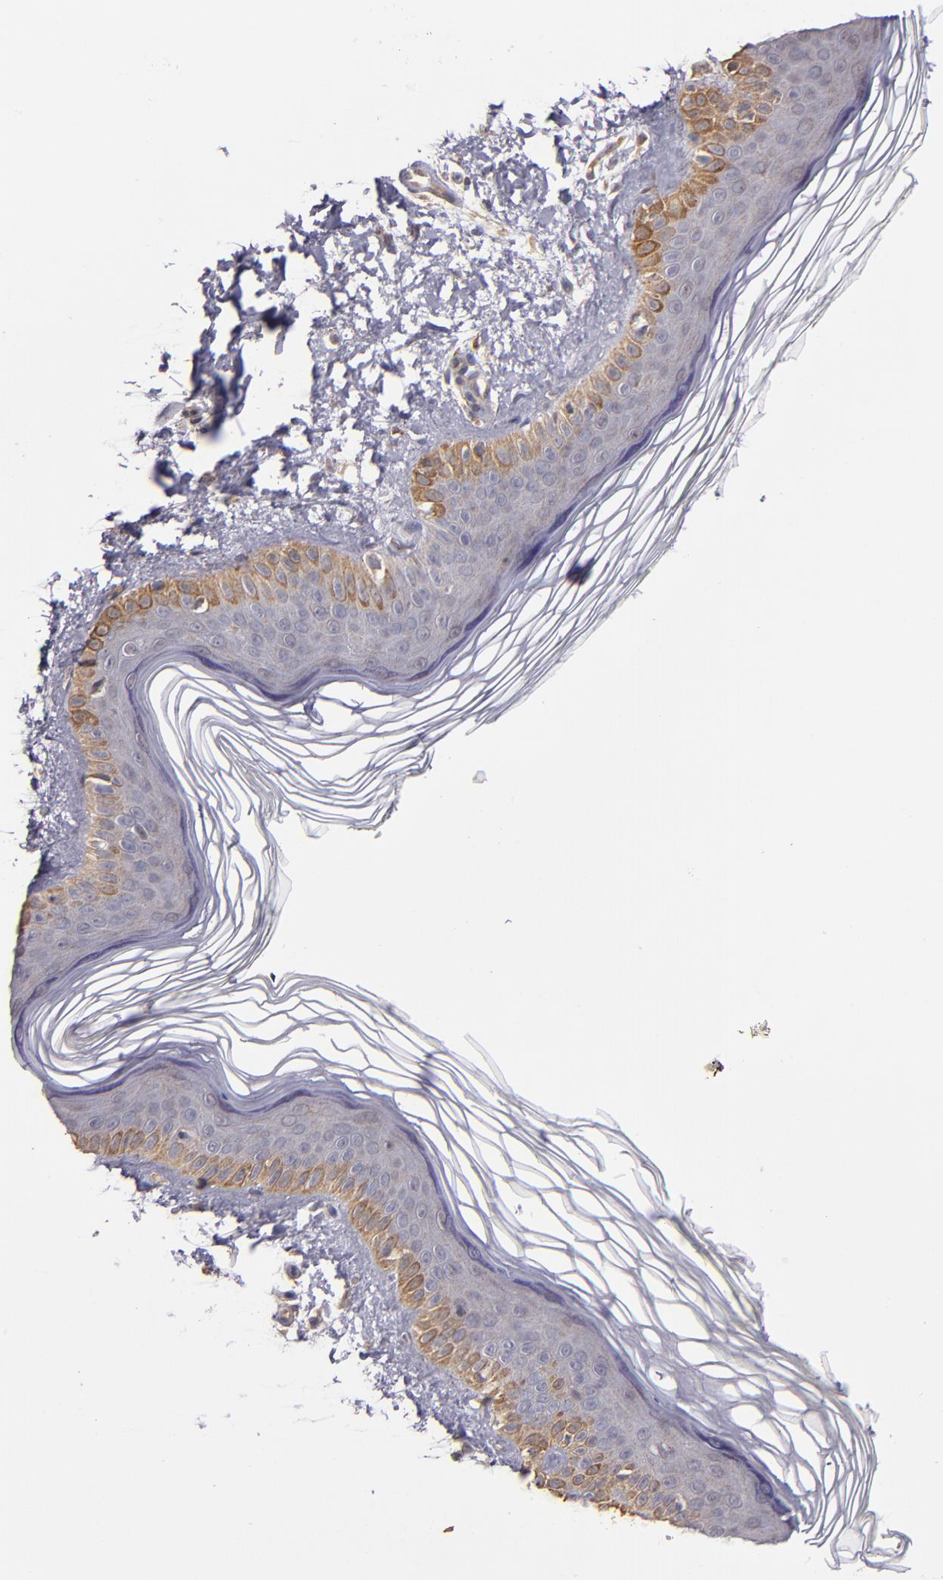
{"staining": {"intensity": "moderate", "quantity": ">75%", "location": "cytoplasmic/membranous"}, "tissue": "skin", "cell_type": "Fibroblasts", "image_type": "normal", "snomed": [{"axis": "morphology", "description": "Normal tissue, NOS"}, {"axis": "topography", "description": "Skin"}], "caption": "Immunohistochemical staining of unremarkable human skin displays medium levels of moderate cytoplasmic/membranous staining in about >75% of fibroblasts.", "gene": "IFIH1", "patient": {"sex": "female", "age": 19}}